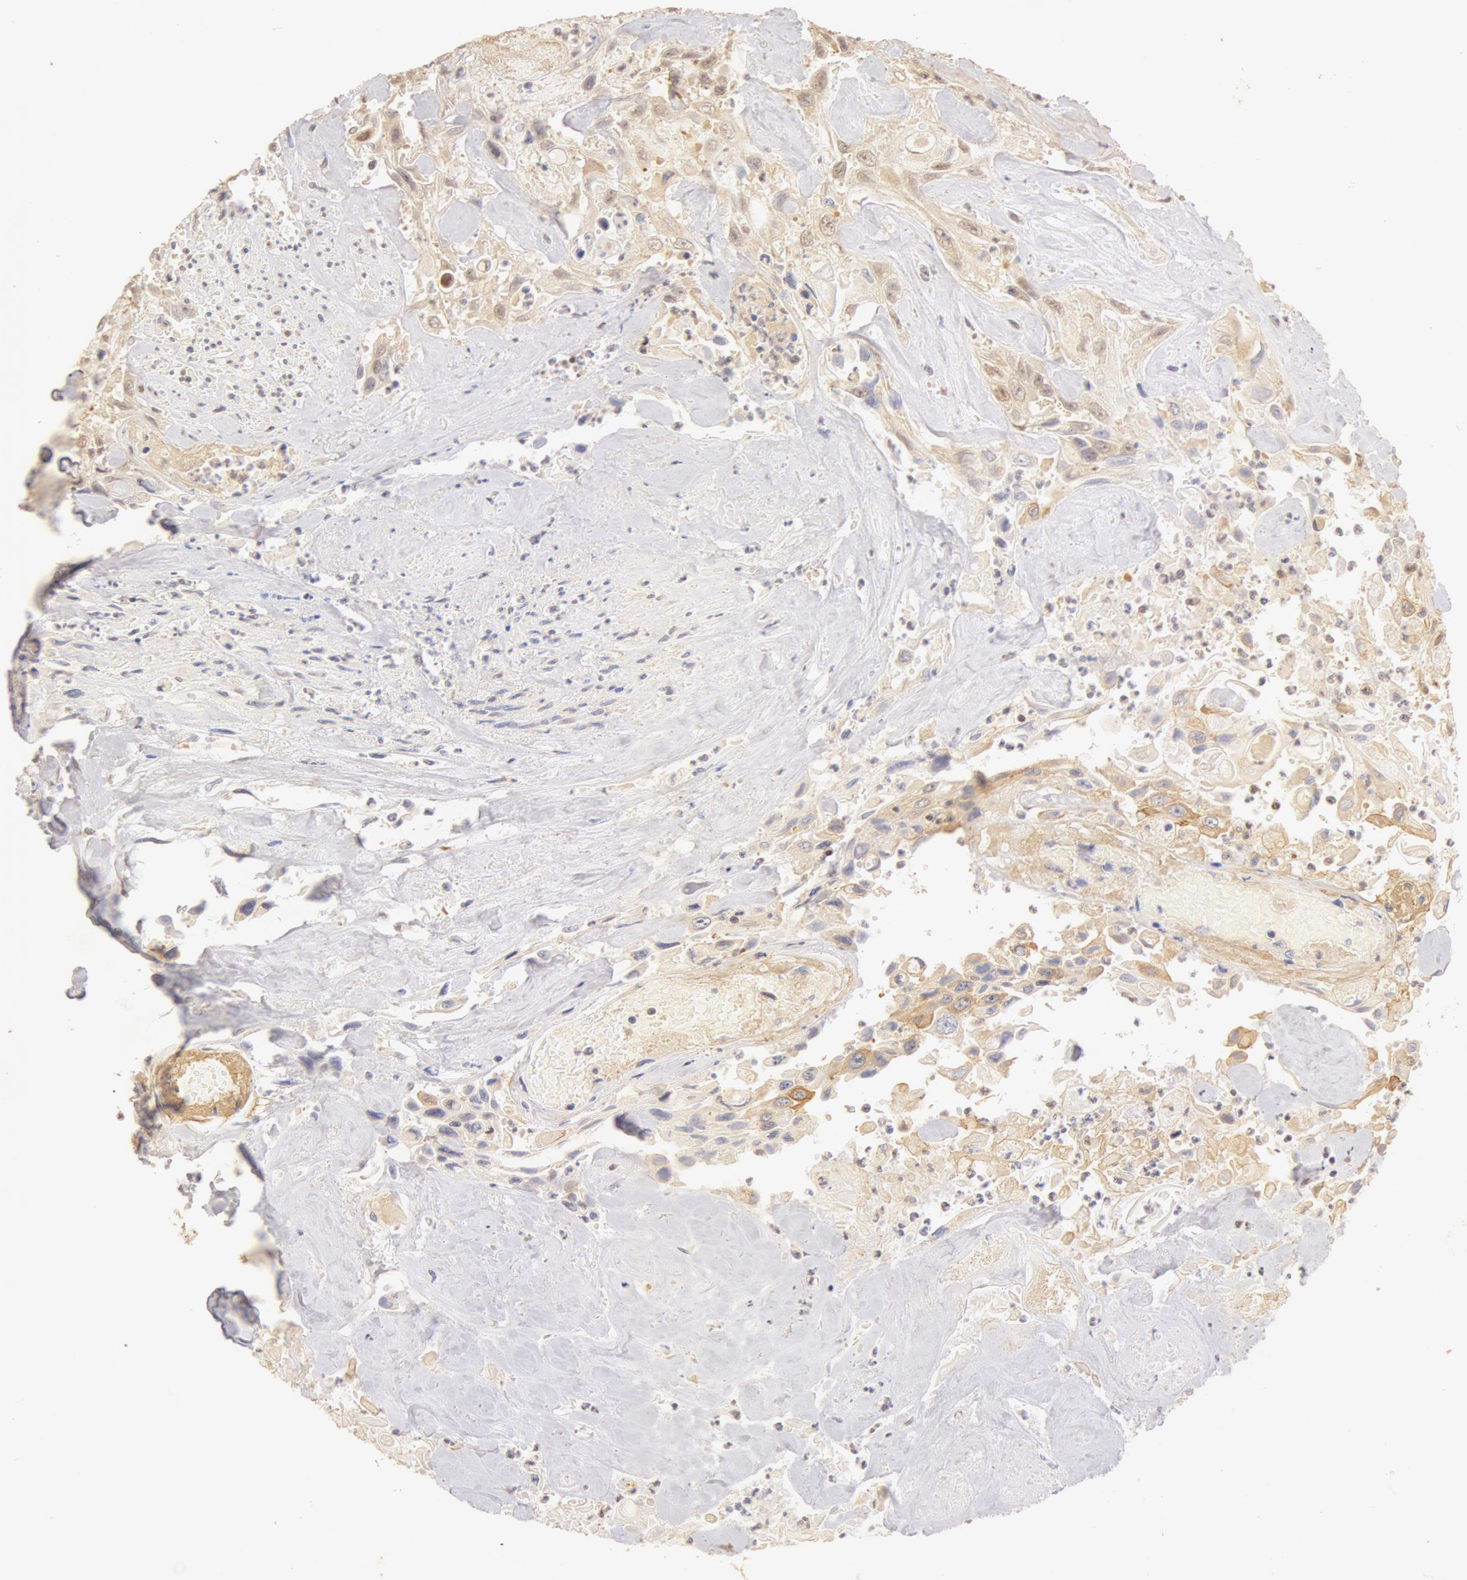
{"staining": {"intensity": "moderate", "quantity": ">75%", "location": "cytoplasmic/membranous,nuclear"}, "tissue": "urothelial cancer", "cell_type": "Tumor cells", "image_type": "cancer", "snomed": [{"axis": "morphology", "description": "Urothelial carcinoma, High grade"}, {"axis": "topography", "description": "Urinary bladder"}], "caption": "This is an image of immunohistochemistry staining of urothelial cancer, which shows moderate positivity in the cytoplasmic/membranous and nuclear of tumor cells.", "gene": "SNRNP70", "patient": {"sex": "female", "age": 84}}